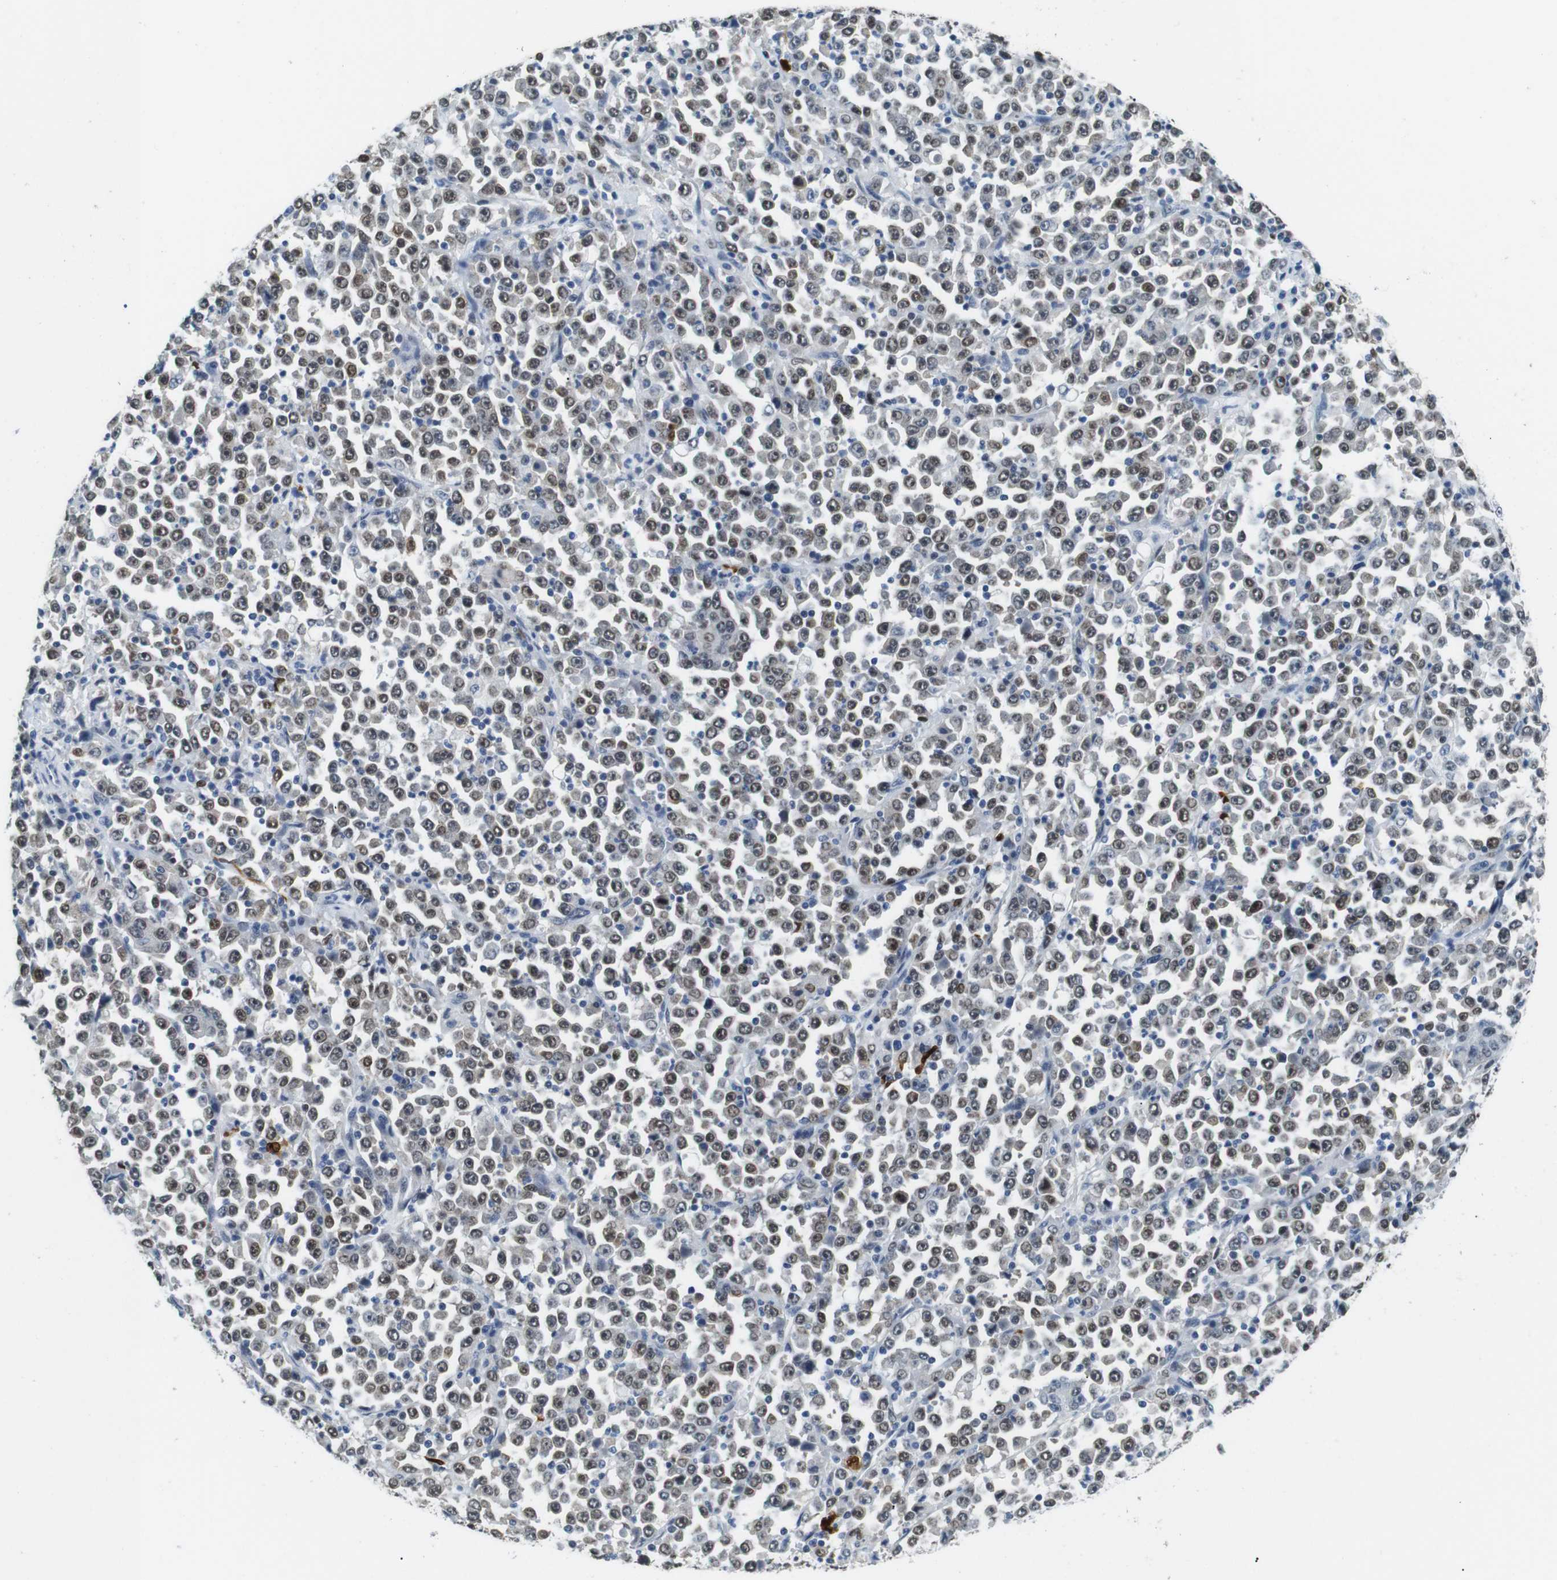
{"staining": {"intensity": "moderate", "quantity": ">75%", "location": "nuclear"}, "tissue": "stomach cancer", "cell_type": "Tumor cells", "image_type": "cancer", "snomed": [{"axis": "morphology", "description": "Normal tissue, NOS"}, {"axis": "morphology", "description": "Adenocarcinoma, NOS"}, {"axis": "topography", "description": "Stomach, upper"}, {"axis": "topography", "description": "Stomach"}], "caption": "Tumor cells reveal moderate nuclear staining in approximately >75% of cells in stomach adenocarcinoma.", "gene": "IRF8", "patient": {"sex": "male", "age": 59}}